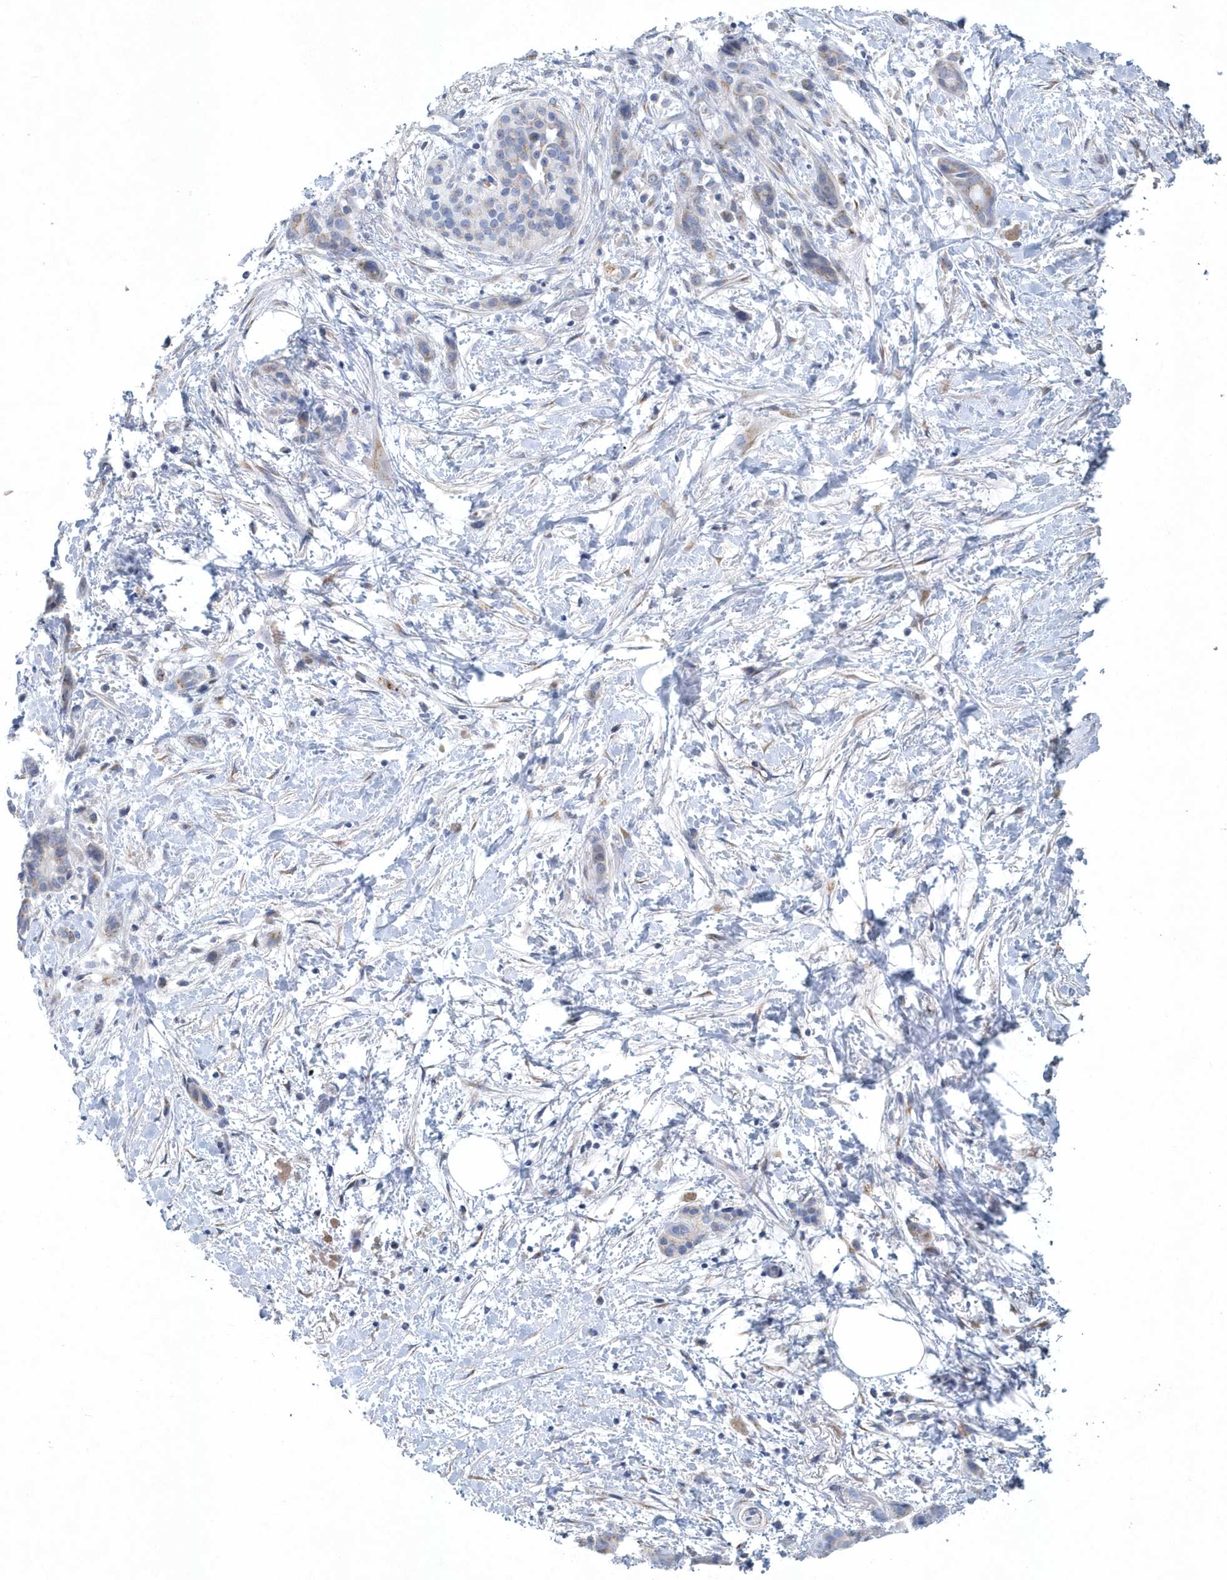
{"staining": {"intensity": "negative", "quantity": "none", "location": "none"}, "tissue": "pancreatic cancer", "cell_type": "Tumor cells", "image_type": "cancer", "snomed": [{"axis": "morphology", "description": "Normal tissue, NOS"}, {"axis": "morphology", "description": "Adenocarcinoma, NOS"}, {"axis": "topography", "description": "Pancreas"}, {"axis": "topography", "description": "Peripheral nerve tissue"}], "caption": "Immunohistochemistry histopathology image of neoplastic tissue: pancreatic cancer (adenocarcinoma) stained with DAB (3,3'-diaminobenzidine) shows no significant protein staining in tumor cells.", "gene": "SPATA18", "patient": {"sex": "female", "age": 63}}